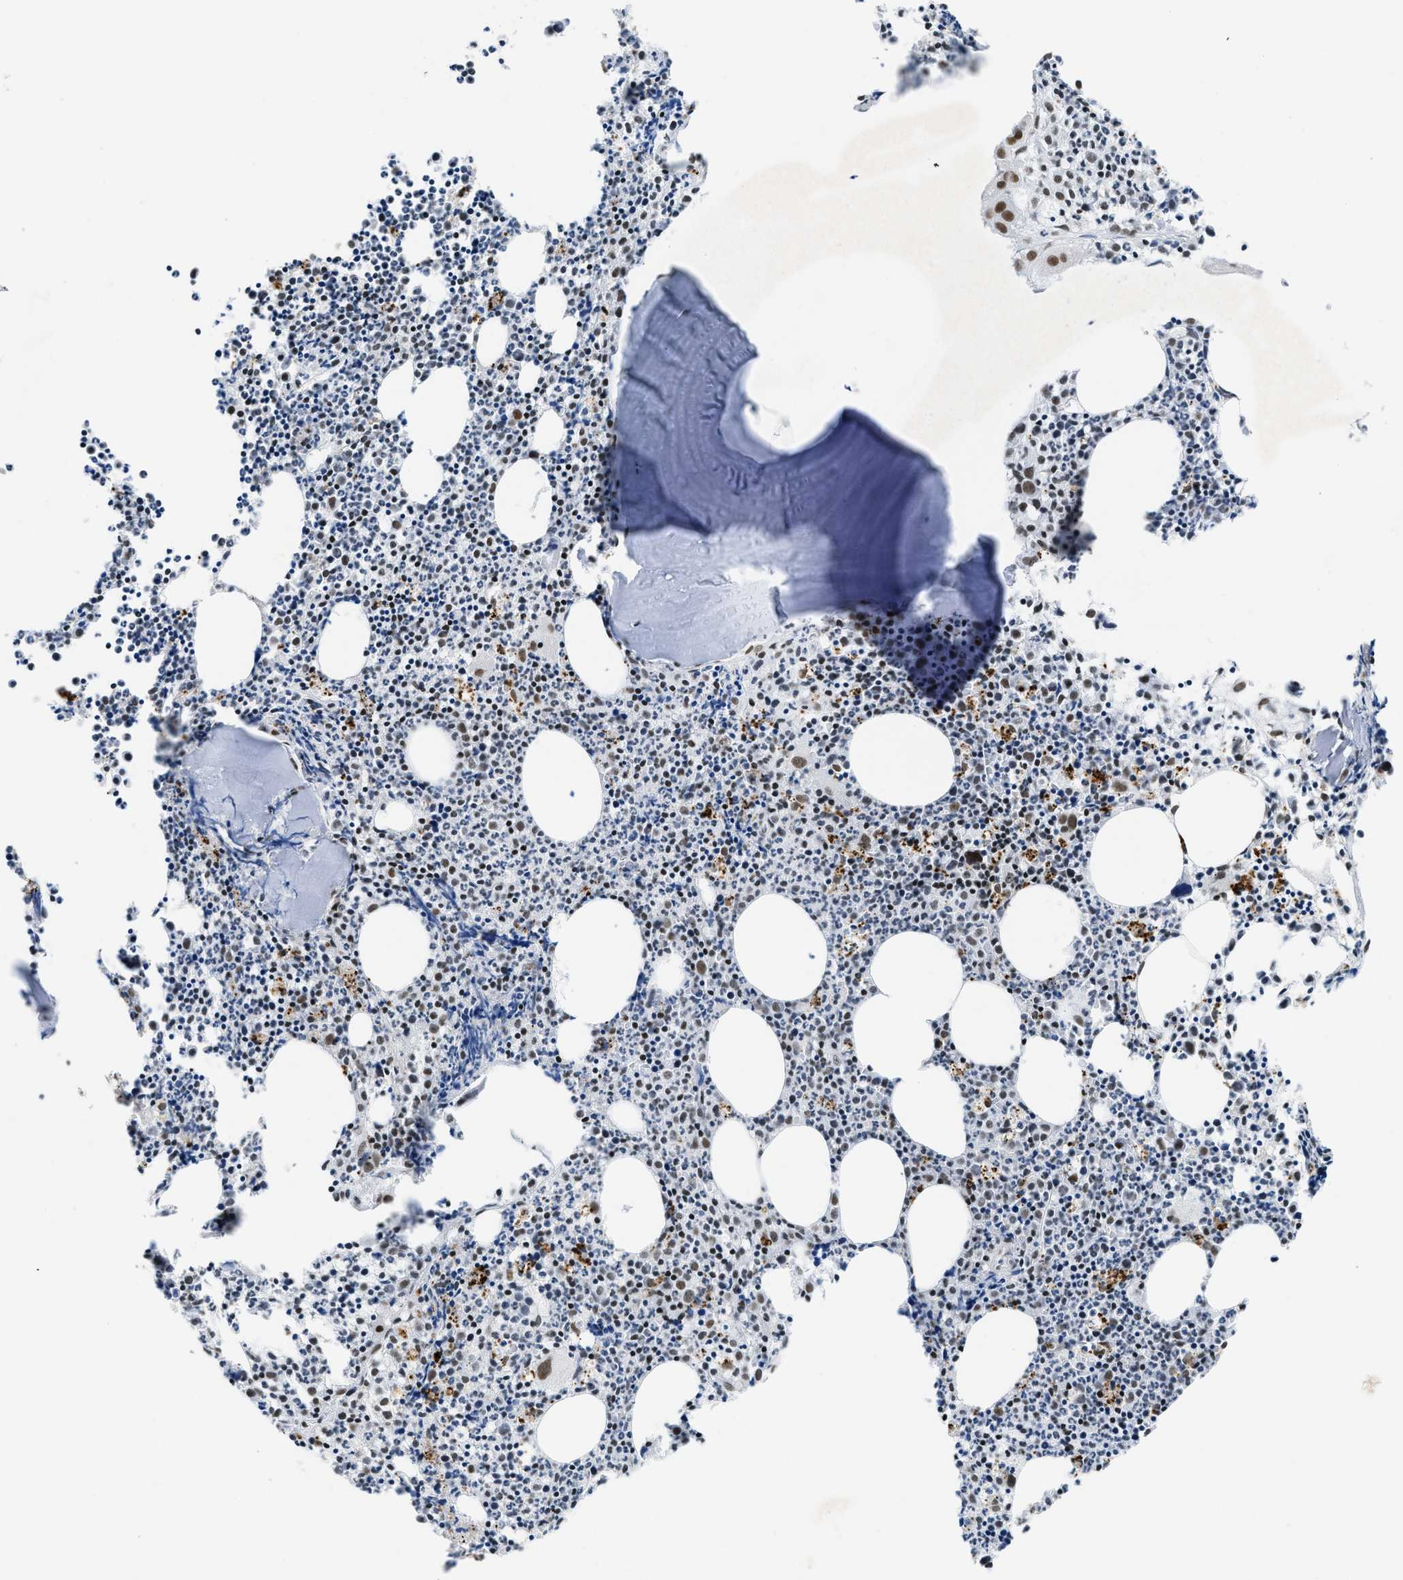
{"staining": {"intensity": "strong", "quantity": "25%-75%", "location": "nuclear"}, "tissue": "bone marrow", "cell_type": "Hematopoietic cells", "image_type": "normal", "snomed": [{"axis": "morphology", "description": "Normal tissue, NOS"}, {"axis": "morphology", "description": "Inflammation, NOS"}, {"axis": "topography", "description": "Bone marrow"}], "caption": "Immunohistochemical staining of benign bone marrow exhibits high levels of strong nuclear expression in approximately 25%-75% of hematopoietic cells.", "gene": "SCAF4", "patient": {"sex": "female", "age": 53}}